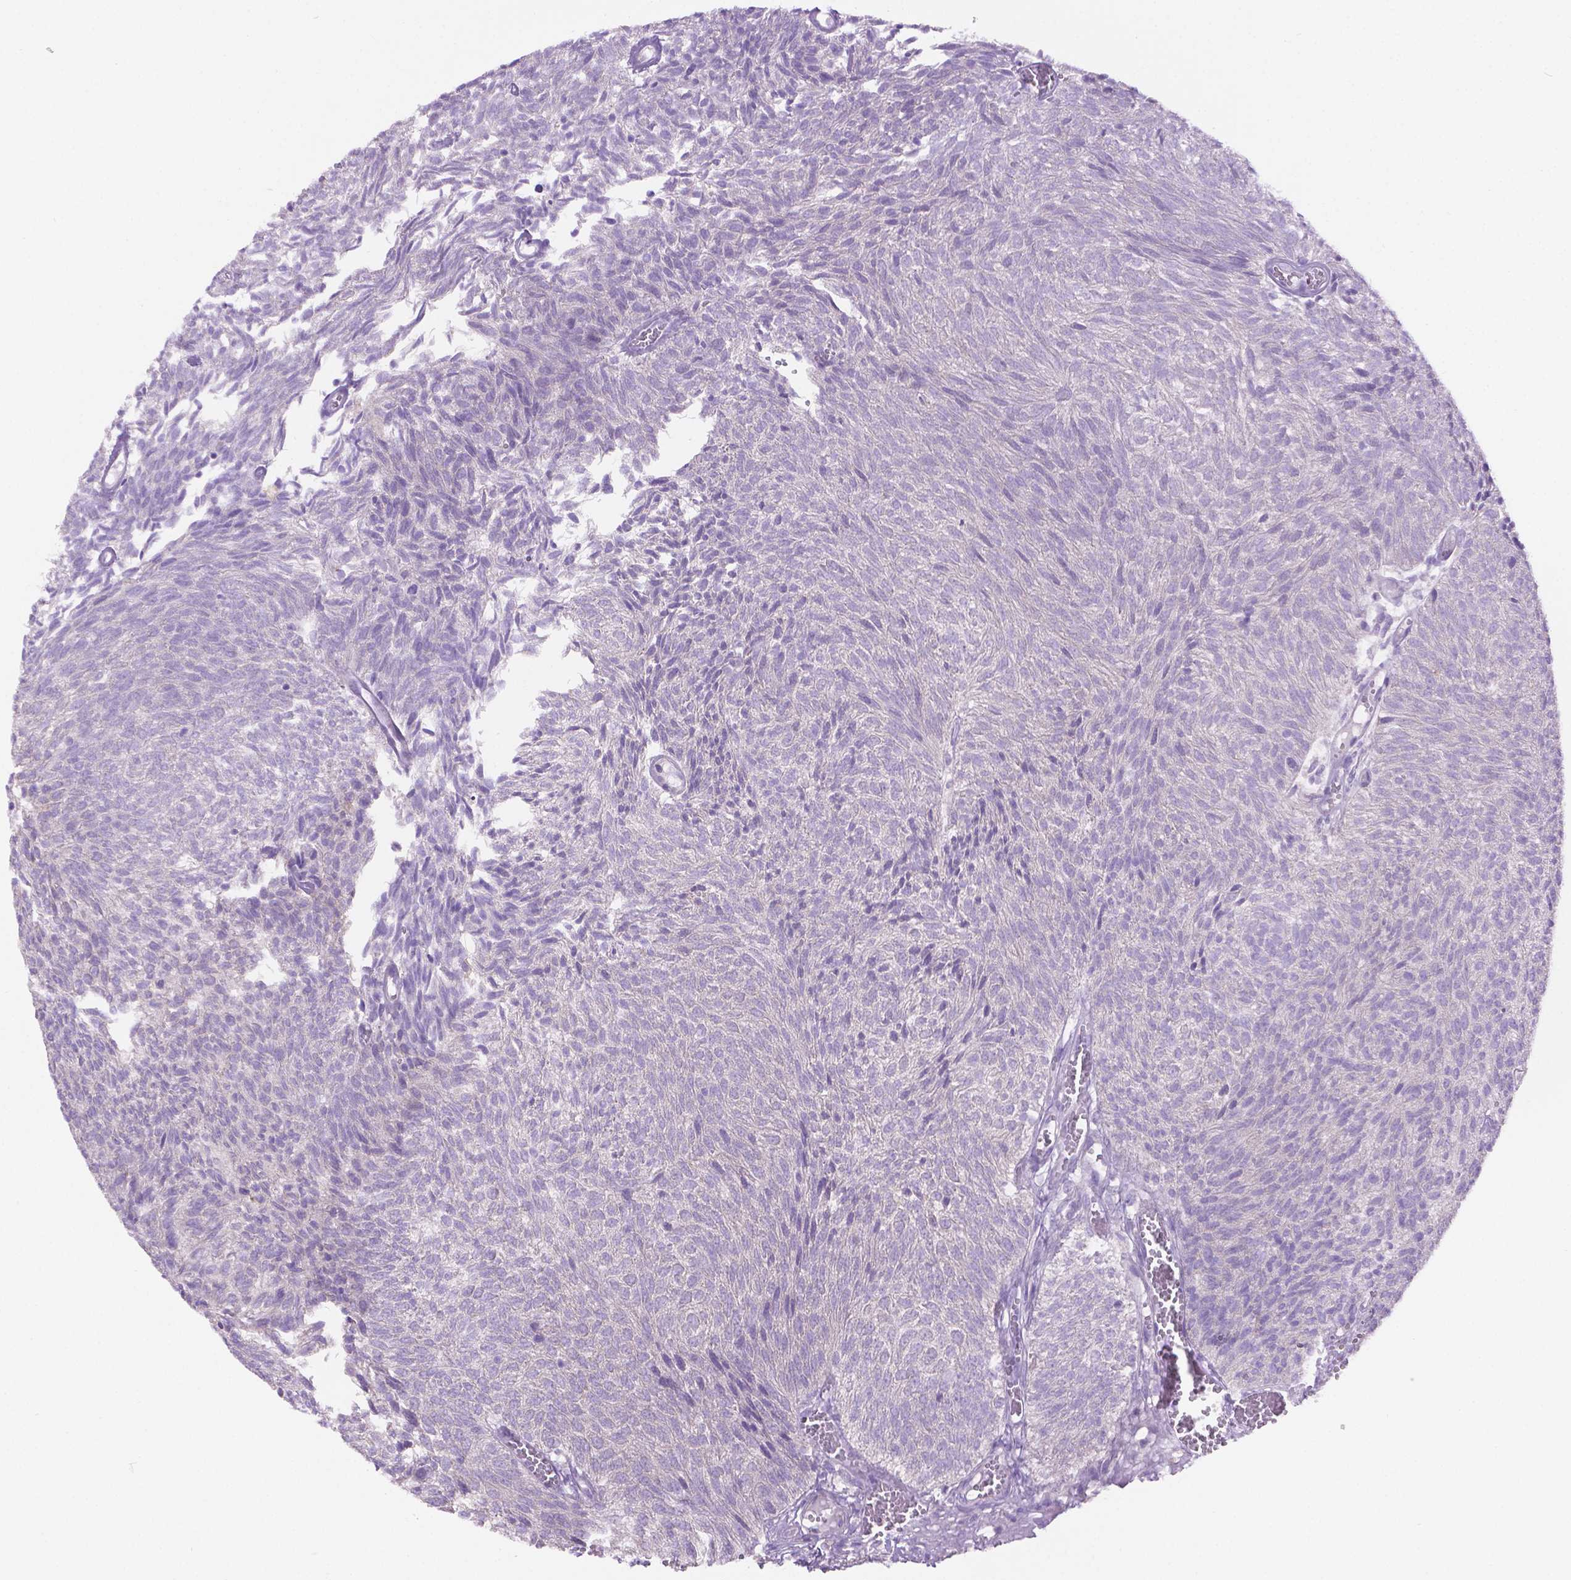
{"staining": {"intensity": "negative", "quantity": "none", "location": "none"}, "tissue": "urothelial cancer", "cell_type": "Tumor cells", "image_type": "cancer", "snomed": [{"axis": "morphology", "description": "Urothelial carcinoma, Low grade"}, {"axis": "topography", "description": "Urinary bladder"}], "caption": "The image displays no staining of tumor cells in urothelial cancer.", "gene": "CDH7", "patient": {"sex": "male", "age": 77}}